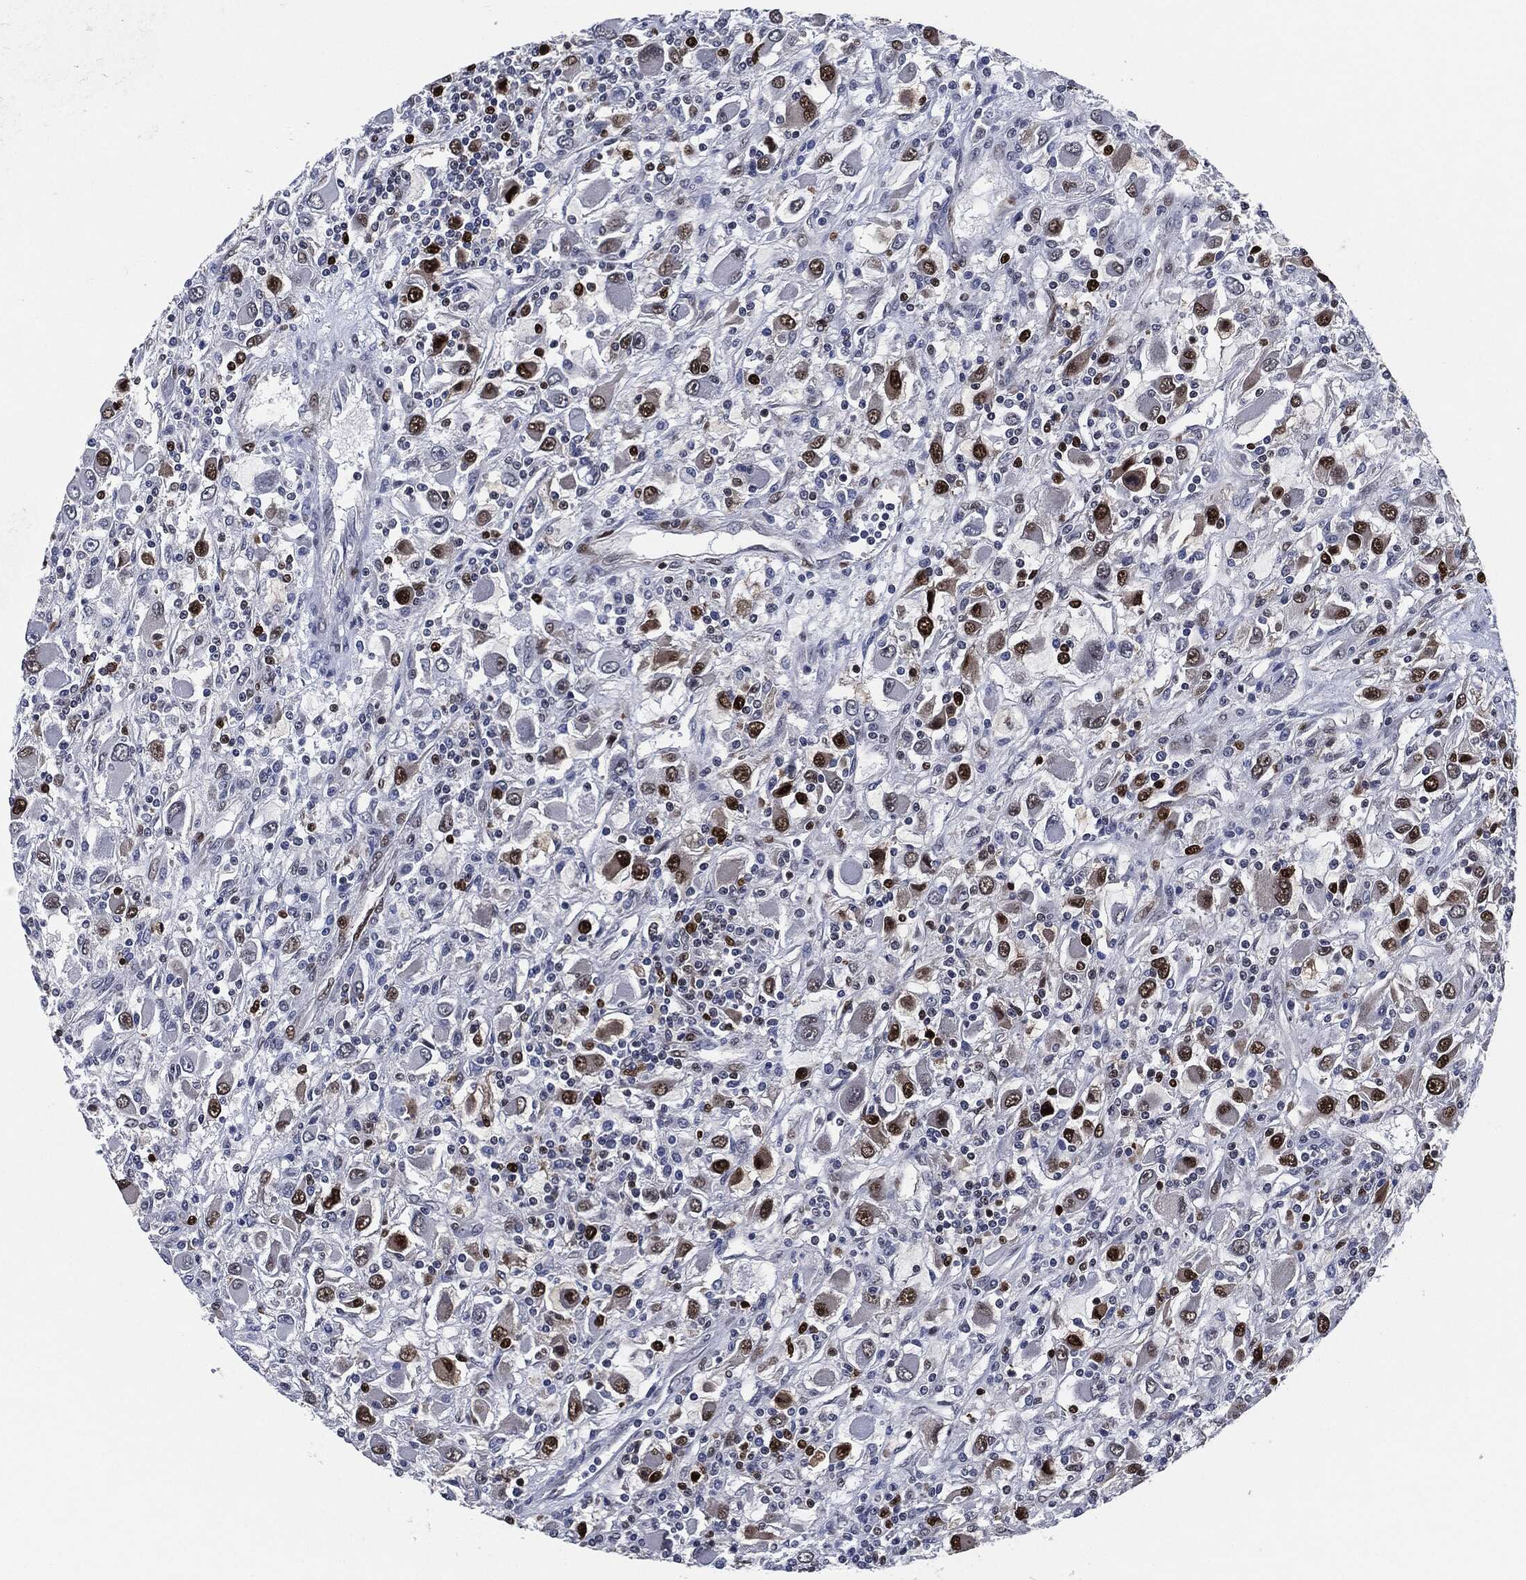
{"staining": {"intensity": "strong", "quantity": "<25%", "location": "nuclear"}, "tissue": "renal cancer", "cell_type": "Tumor cells", "image_type": "cancer", "snomed": [{"axis": "morphology", "description": "Adenocarcinoma, NOS"}, {"axis": "topography", "description": "Kidney"}], "caption": "Strong nuclear staining for a protein is appreciated in approximately <25% of tumor cells of adenocarcinoma (renal) using immunohistochemistry.", "gene": "PCNA", "patient": {"sex": "female", "age": 67}}